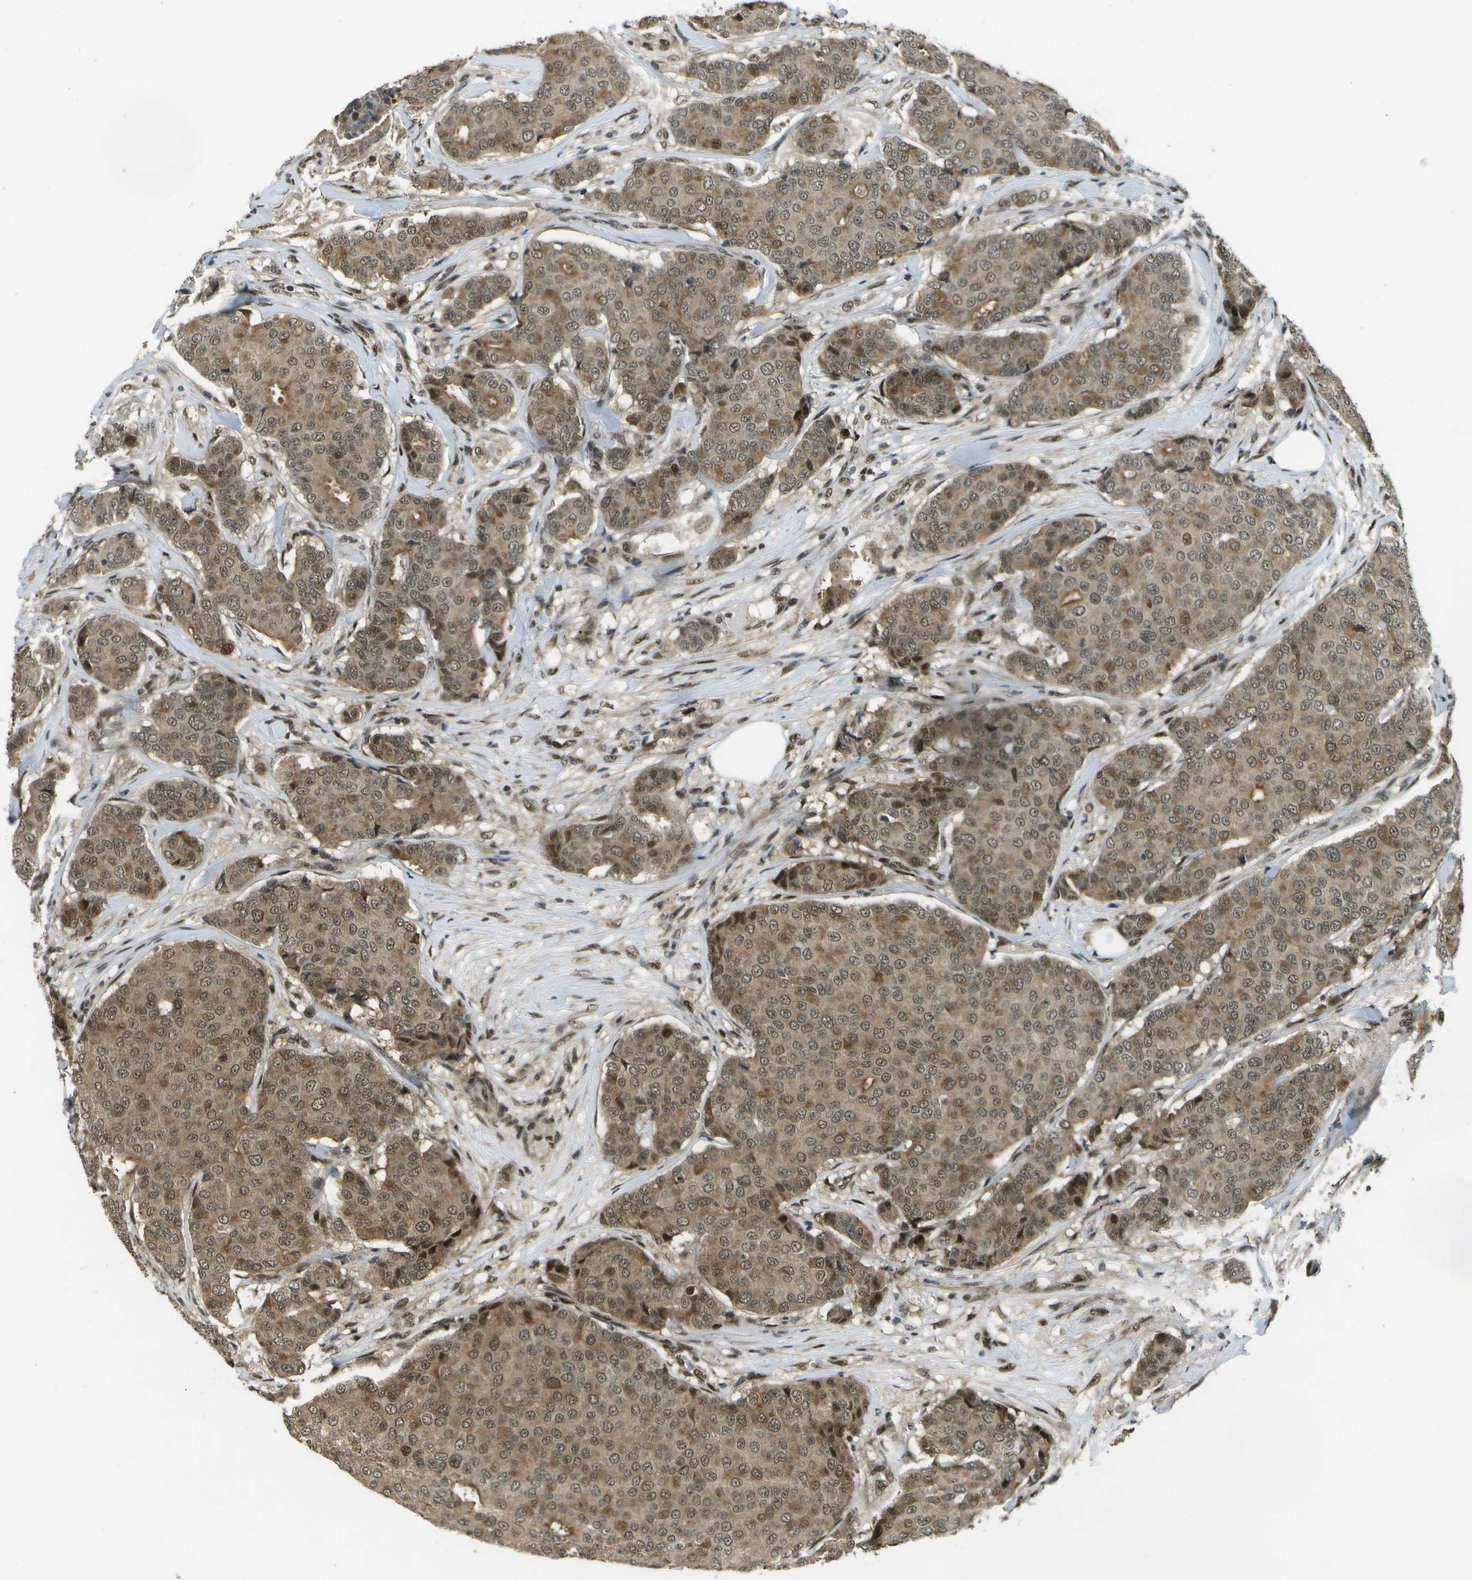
{"staining": {"intensity": "moderate", "quantity": ">75%", "location": "cytoplasmic/membranous,nuclear"}, "tissue": "breast cancer", "cell_type": "Tumor cells", "image_type": "cancer", "snomed": [{"axis": "morphology", "description": "Duct carcinoma"}, {"axis": "topography", "description": "Breast"}], "caption": "DAB immunohistochemical staining of human breast cancer displays moderate cytoplasmic/membranous and nuclear protein positivity in about >75% of tumor cells.", "gene": "GANC", "patient": {"sex": "female", "age": 75}}